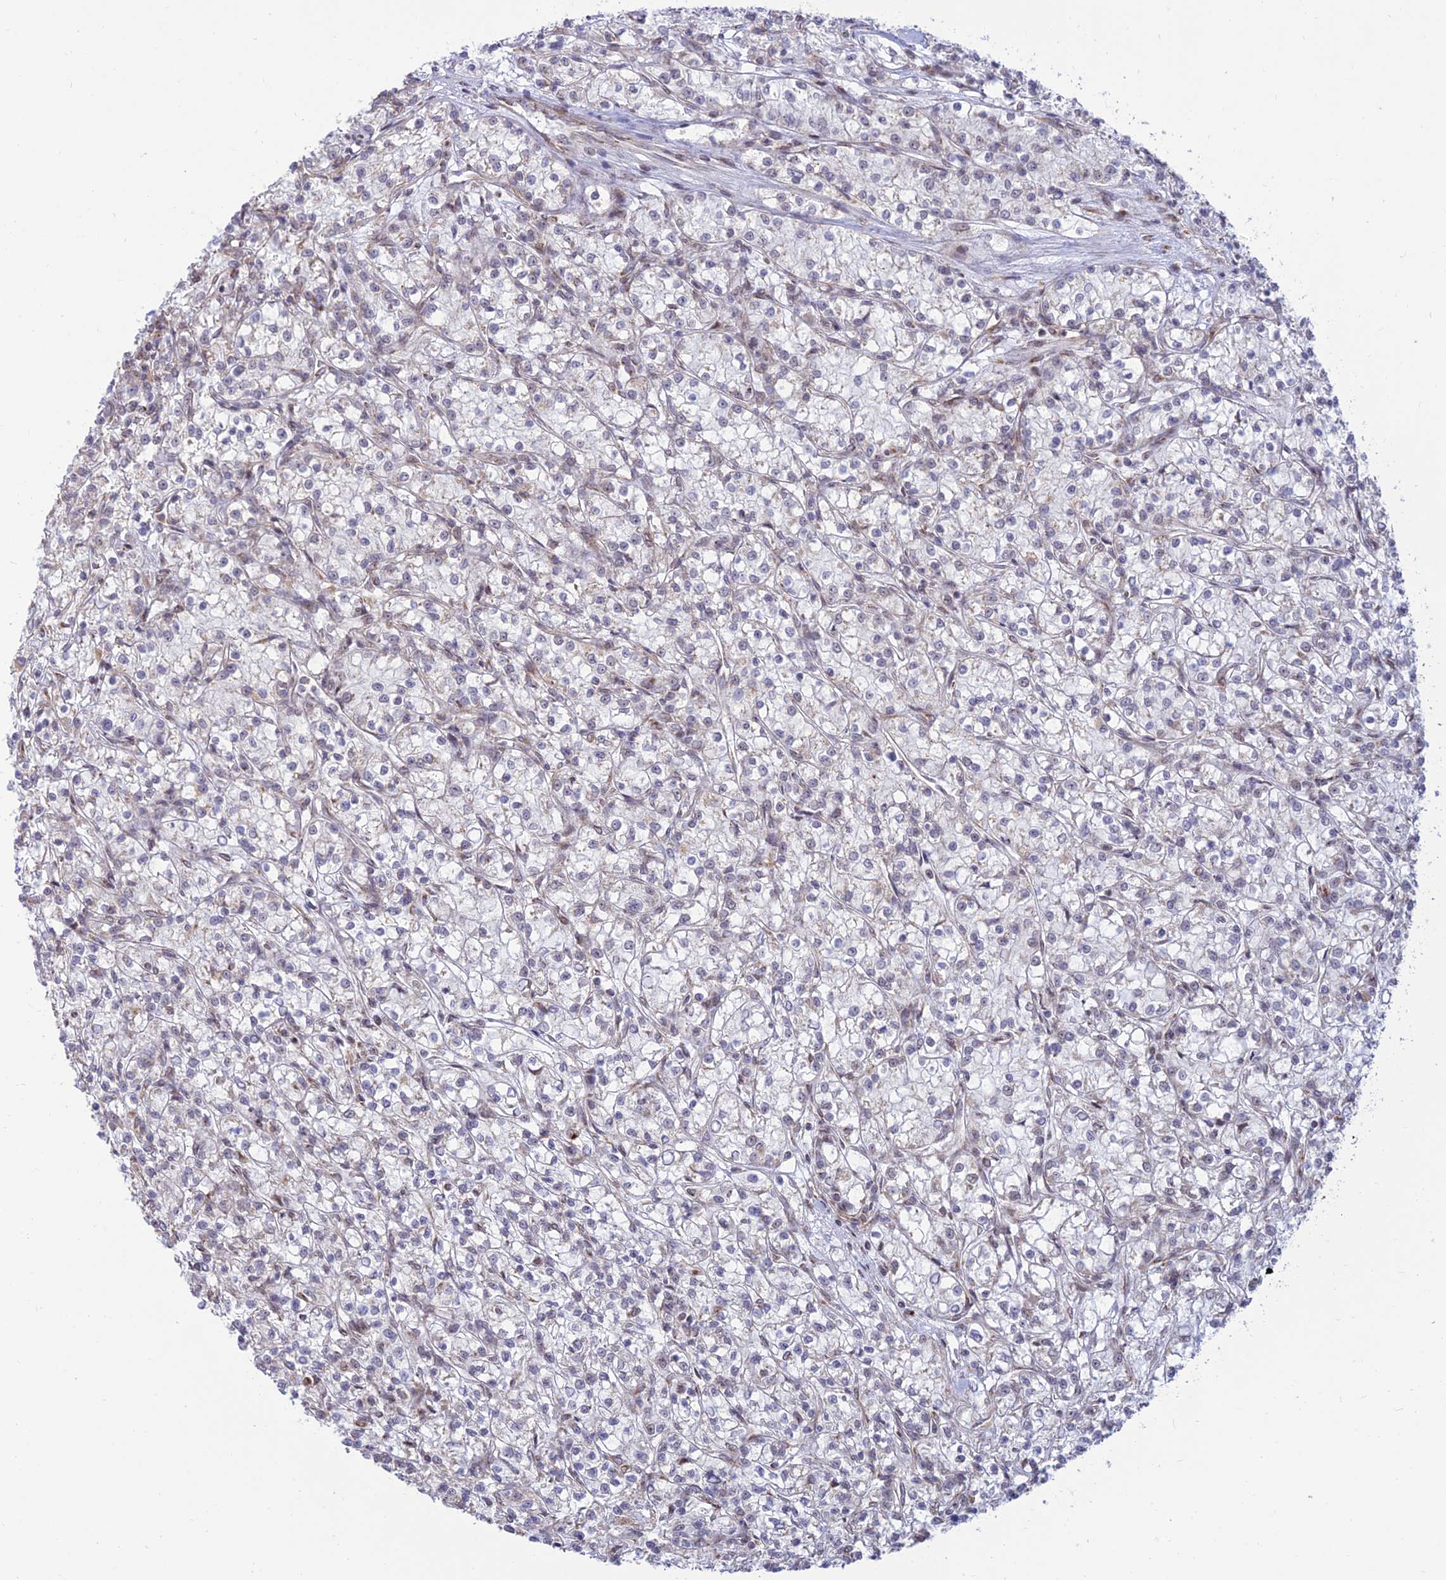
{"staining": {"intensity": "negative", "quantity": "none", "location": "none"}, "tissue": "renal cancer", "cell_type": "Tumor cells", "image_type": "cancer", "snomed": [{"axis": "morphology", "description": "Adenocarcinoma, NOS"}, {"axis": "topography", "description": "Kidney"}], "caption": "A histopathology image of human renal cancer (adenocarcinoma) is negative for staining in tumor cells.", "gene": "GOLGA3", "patient": {"sex": "female", "age": 59}}